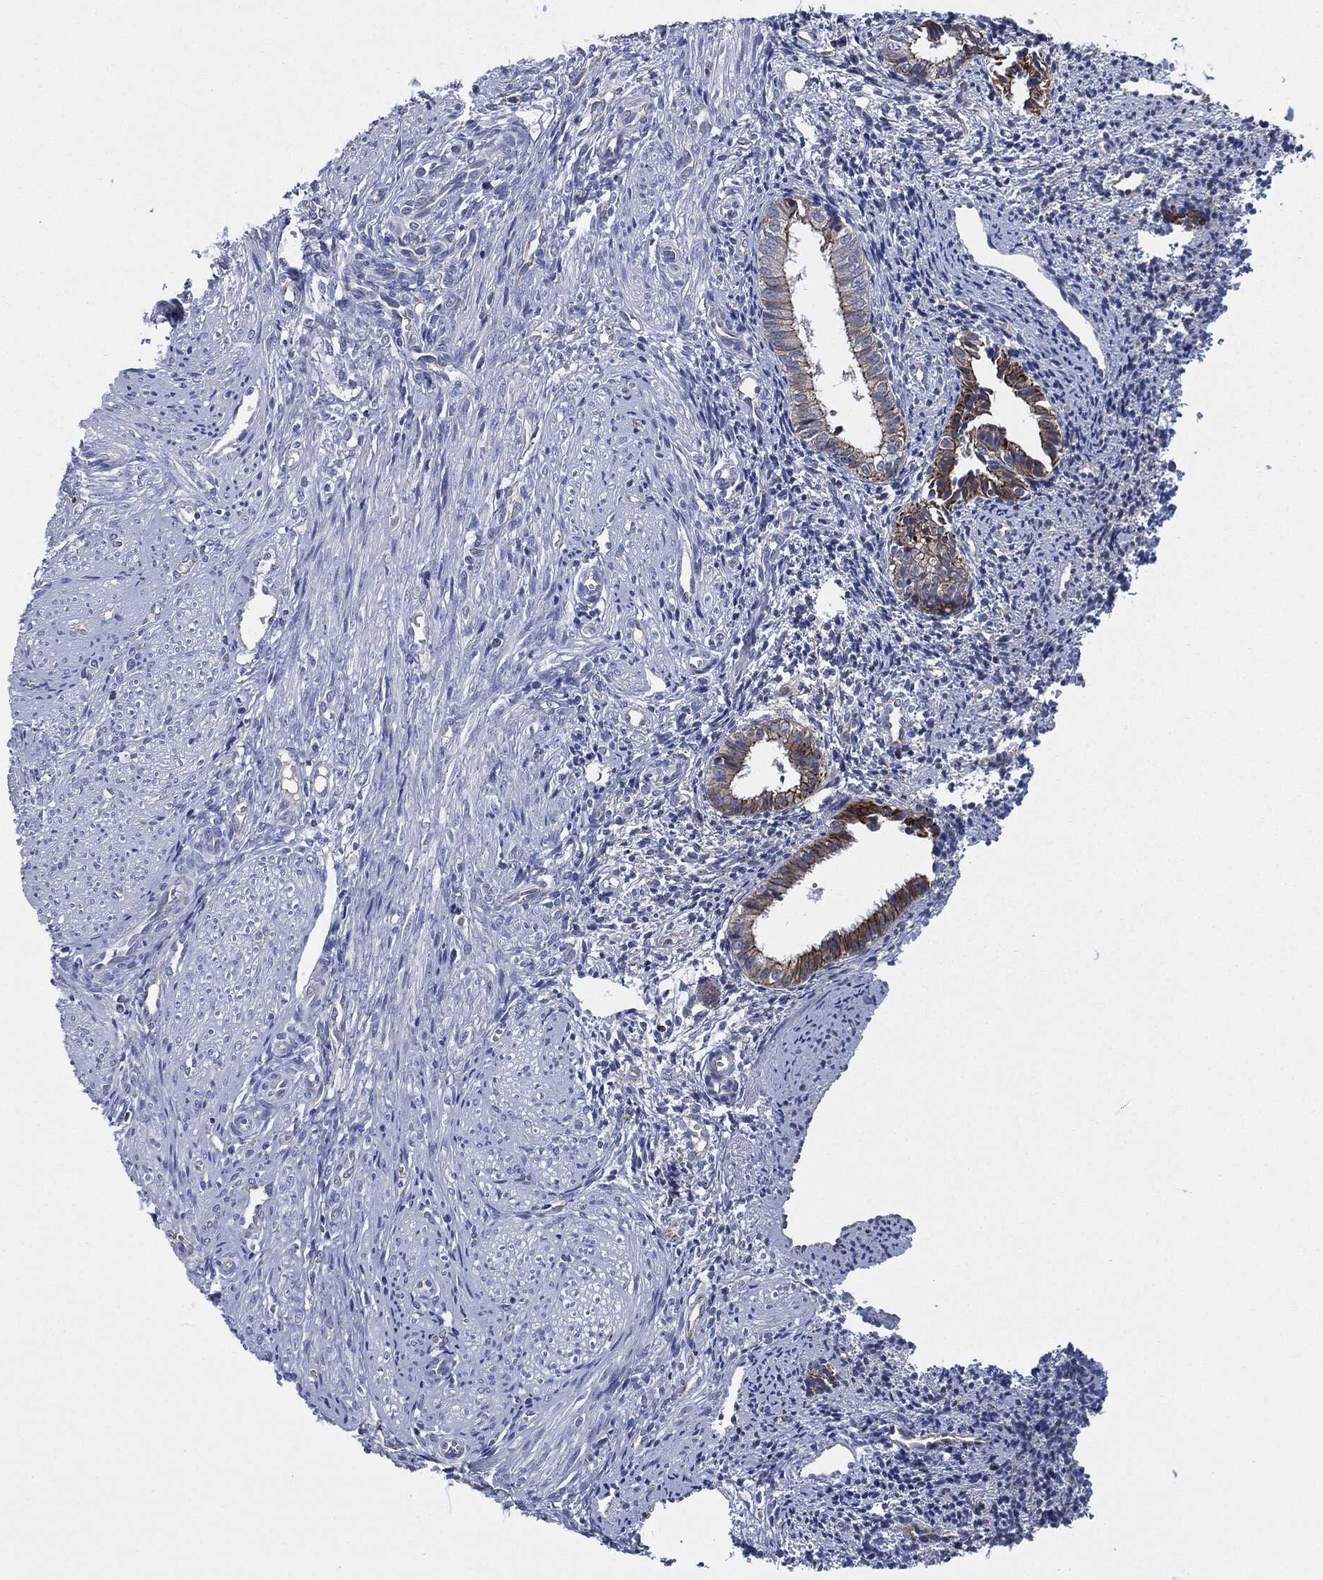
{"staining": {"intensity": "negative", "quantity": "none", "location": "none"}, "tissue": "endometrium", "cell_type": "Cells in endometrial stroma", "image_type": "normal", "snomed": [{"axis": "morphology", "description": "Normal tissue, NOS"}, {"axis": "topography", "description": "Endometrium"}], "caption": "This is an immunohistochemistry photomicrograph of normal human endometrium. There is no positivity in cells in endometrial stroma.", "gene": "SHROOM2", "patient": {"sex": "female", "age": 47}}